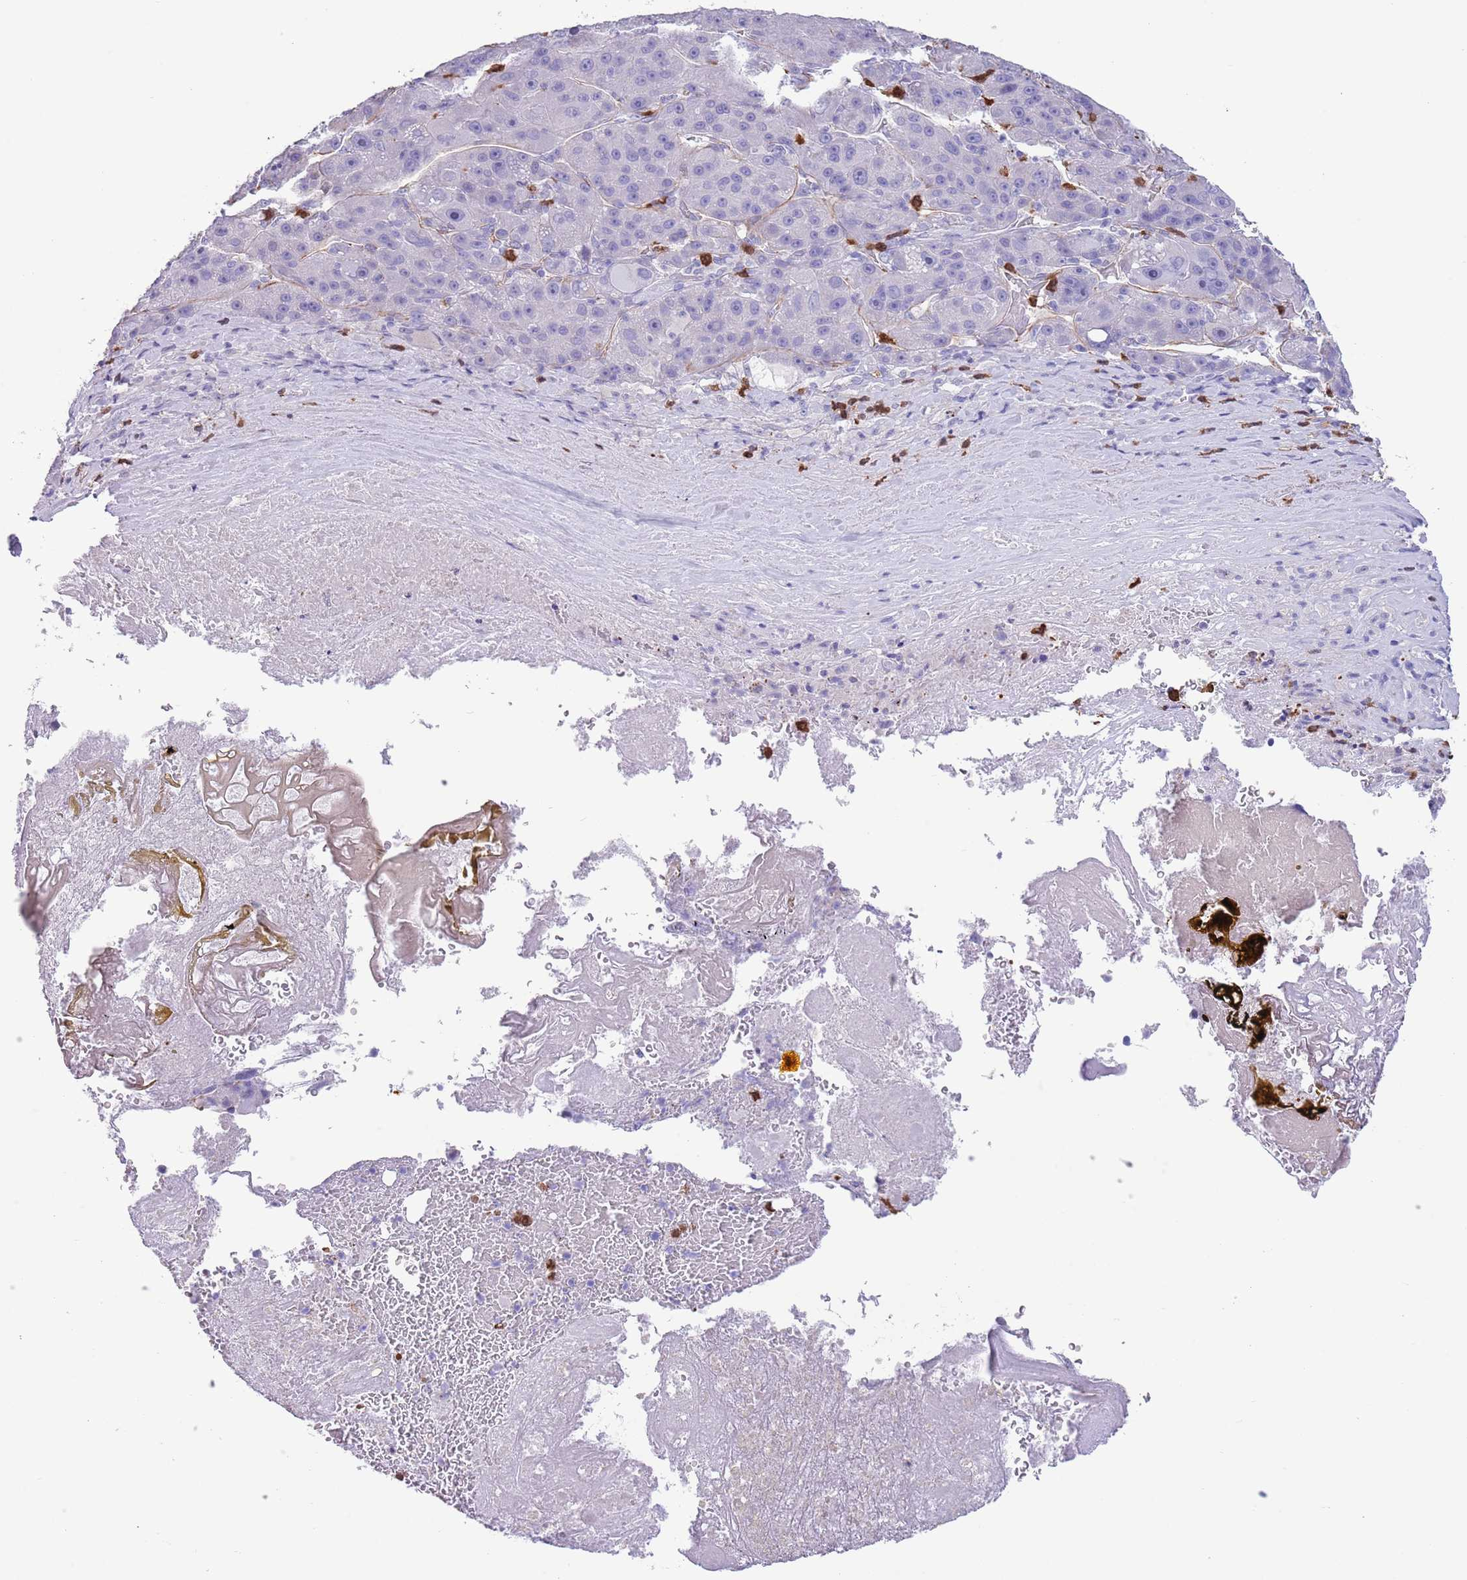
{"staining": {"intensity": "negative", "quantity": "none", "location": "none"}, "tissue": "liver cancer", "cell_type": "Tumor cells", "image_type": "cancer", "snomed": [{"axis": "morphology", "description": "Carcinoma, Hepatocellular, NOS"}, {"axis": "topography", "description": "Liver"}], "caption": "Immunohistochemical staining of hepatocellular carcinoma (liver) demonstrates no significant expression in tumor cells.", "gene": "TSGA13", "patient": {"sex": "male", "age": 76}}